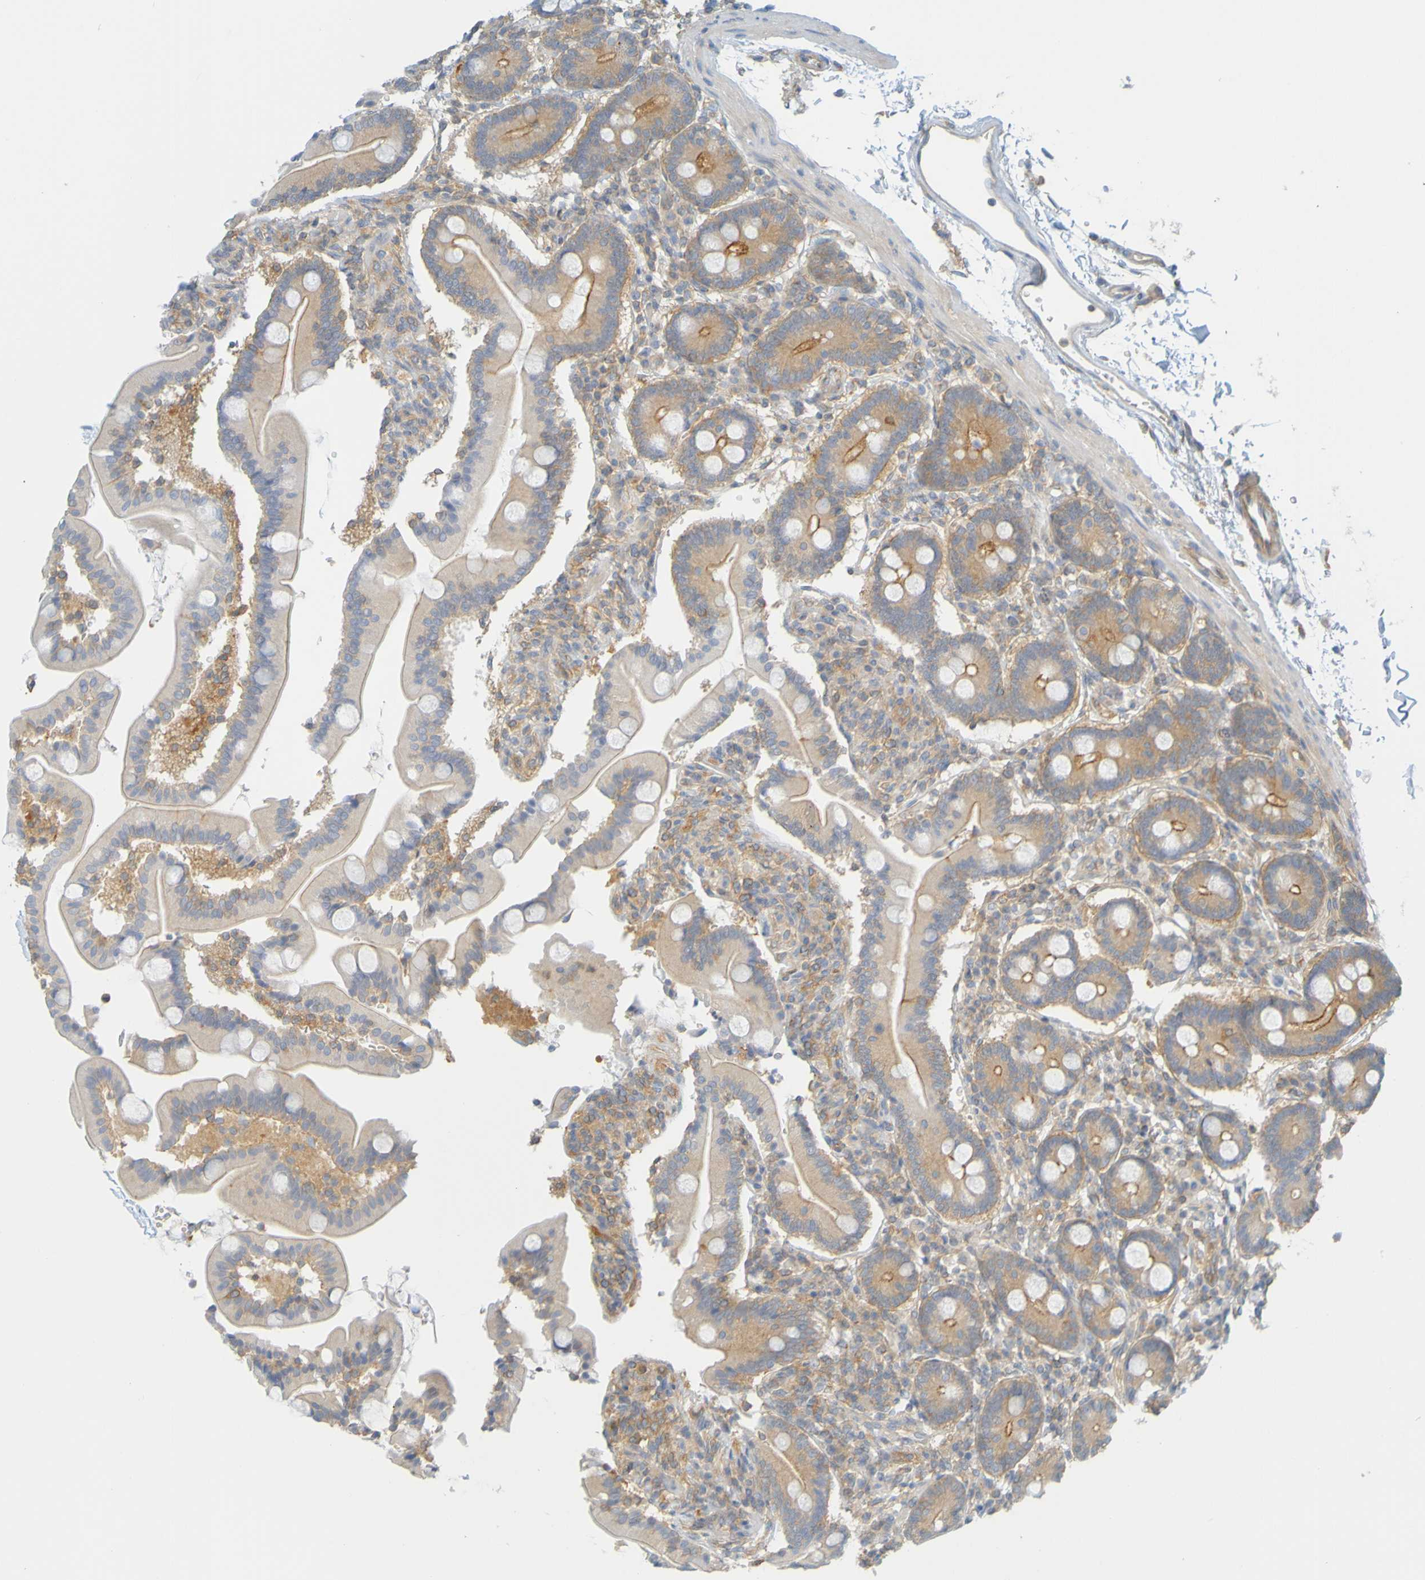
{"staining": {"intensity": "moderate", "quantity": ">75%", "location": "cytoplasmic/membranous"}, "tissue": "duodenum", "cell_type": "Glandular cells", "image_type": "normal", "snomed": [{"axis": "morphology", "description": "Normal tissue, NOS"}, {"axis": "topography", "description": "Duodenum"}], "caption": "Glandular cells exhibit medium levels of moderate cytoplasmic/membranous staining in approximately >75% of cells in benign human duodenum.", "gene": "APPL1", "patient": {"sex": "male", "age": 54}}